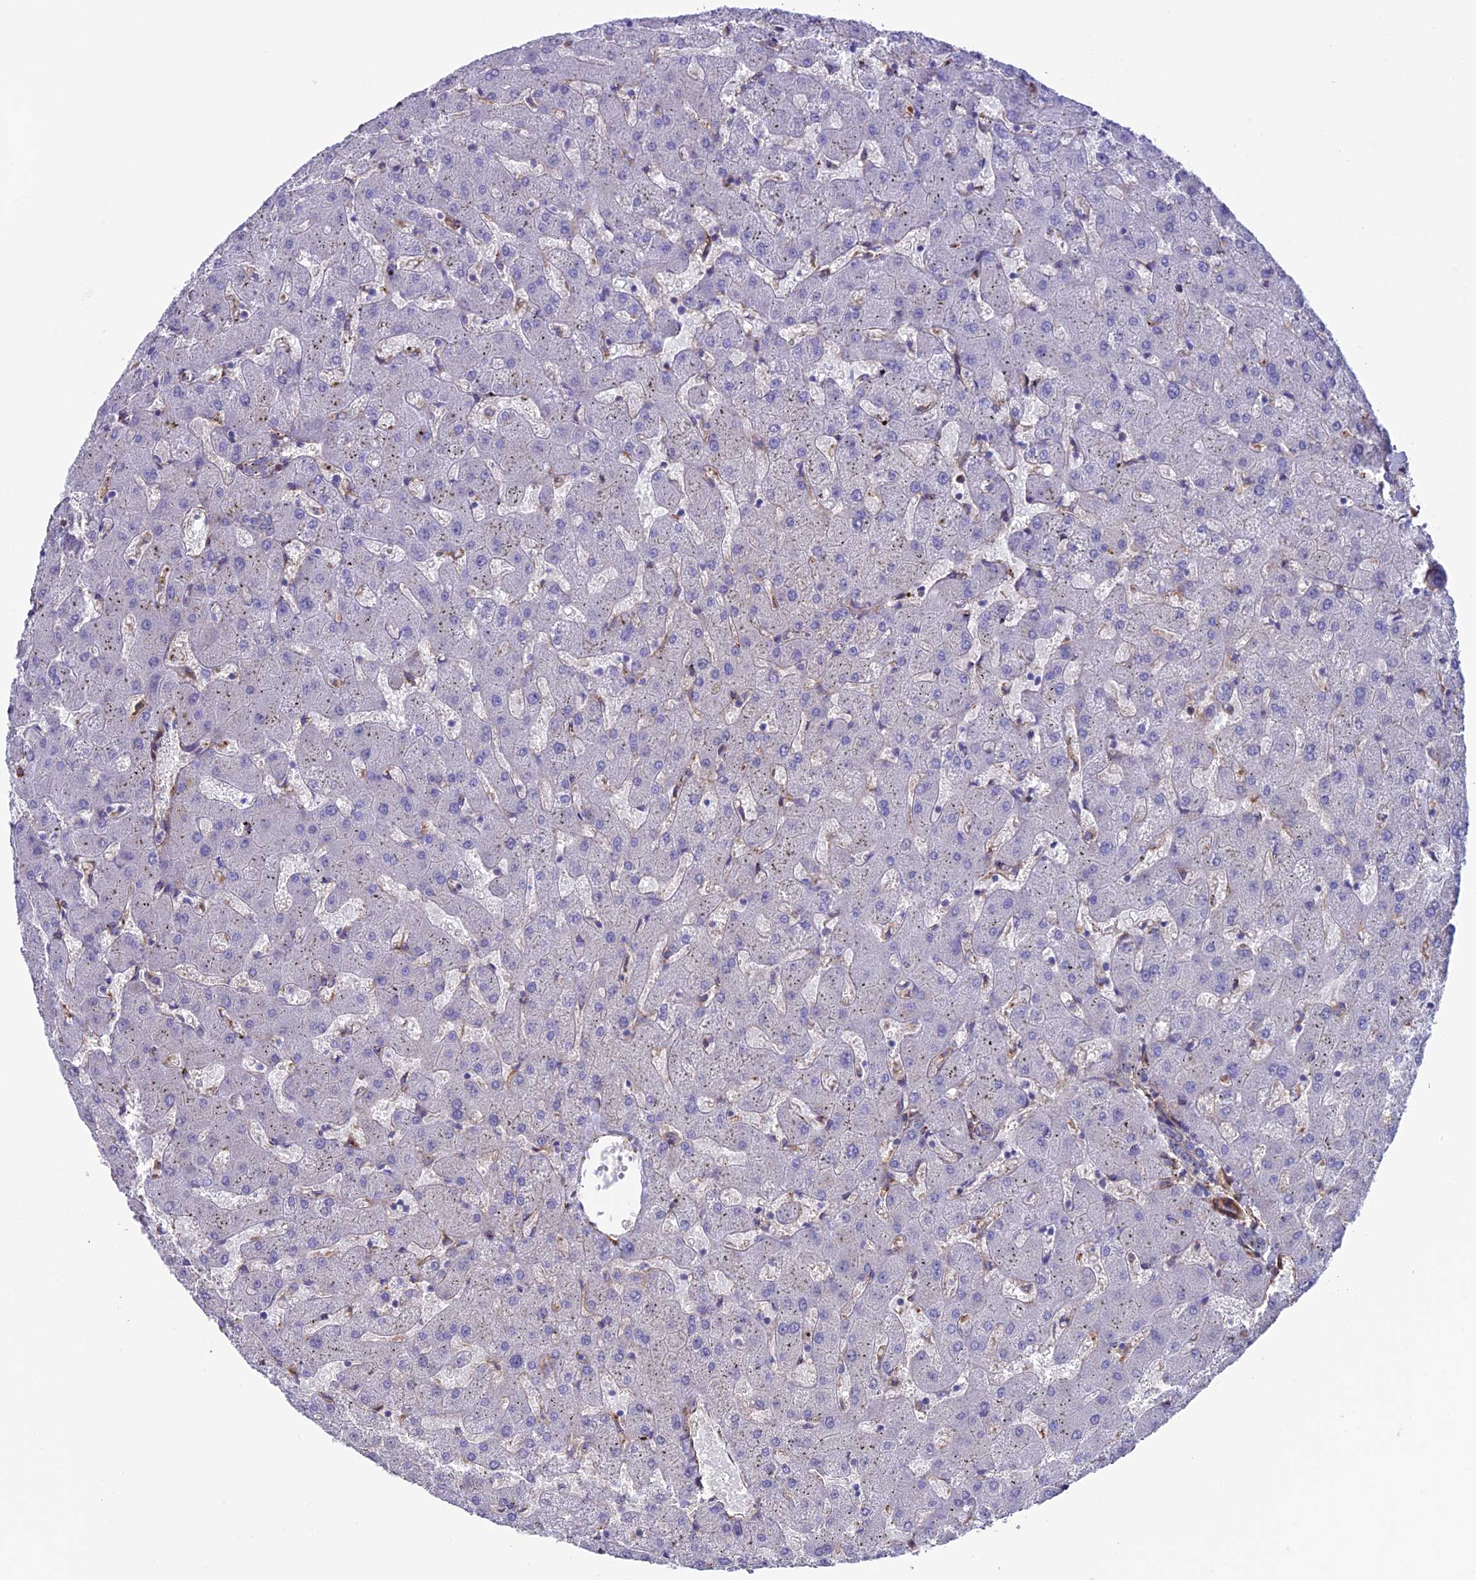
{"staining": {"intensity": "negative", "quantity": "none", "location": "none"}, "tissue": "liver", "cell_type": "Cholangiocytes", "image_type": "normal", "snomed": [{"axis": "morphology", "description": "Normal tissue, NOS"}, {"axis": "topography", "description": "Liver"}], "caption": "Immunohistochemical staining of unremarkable human liver displays no significant expression in cholangiocytes. (Immunohistochemistry, brightfield microscopy, high magnification).", "gene": "TNS1", "patient": {"sex": "female", "age": 63}}